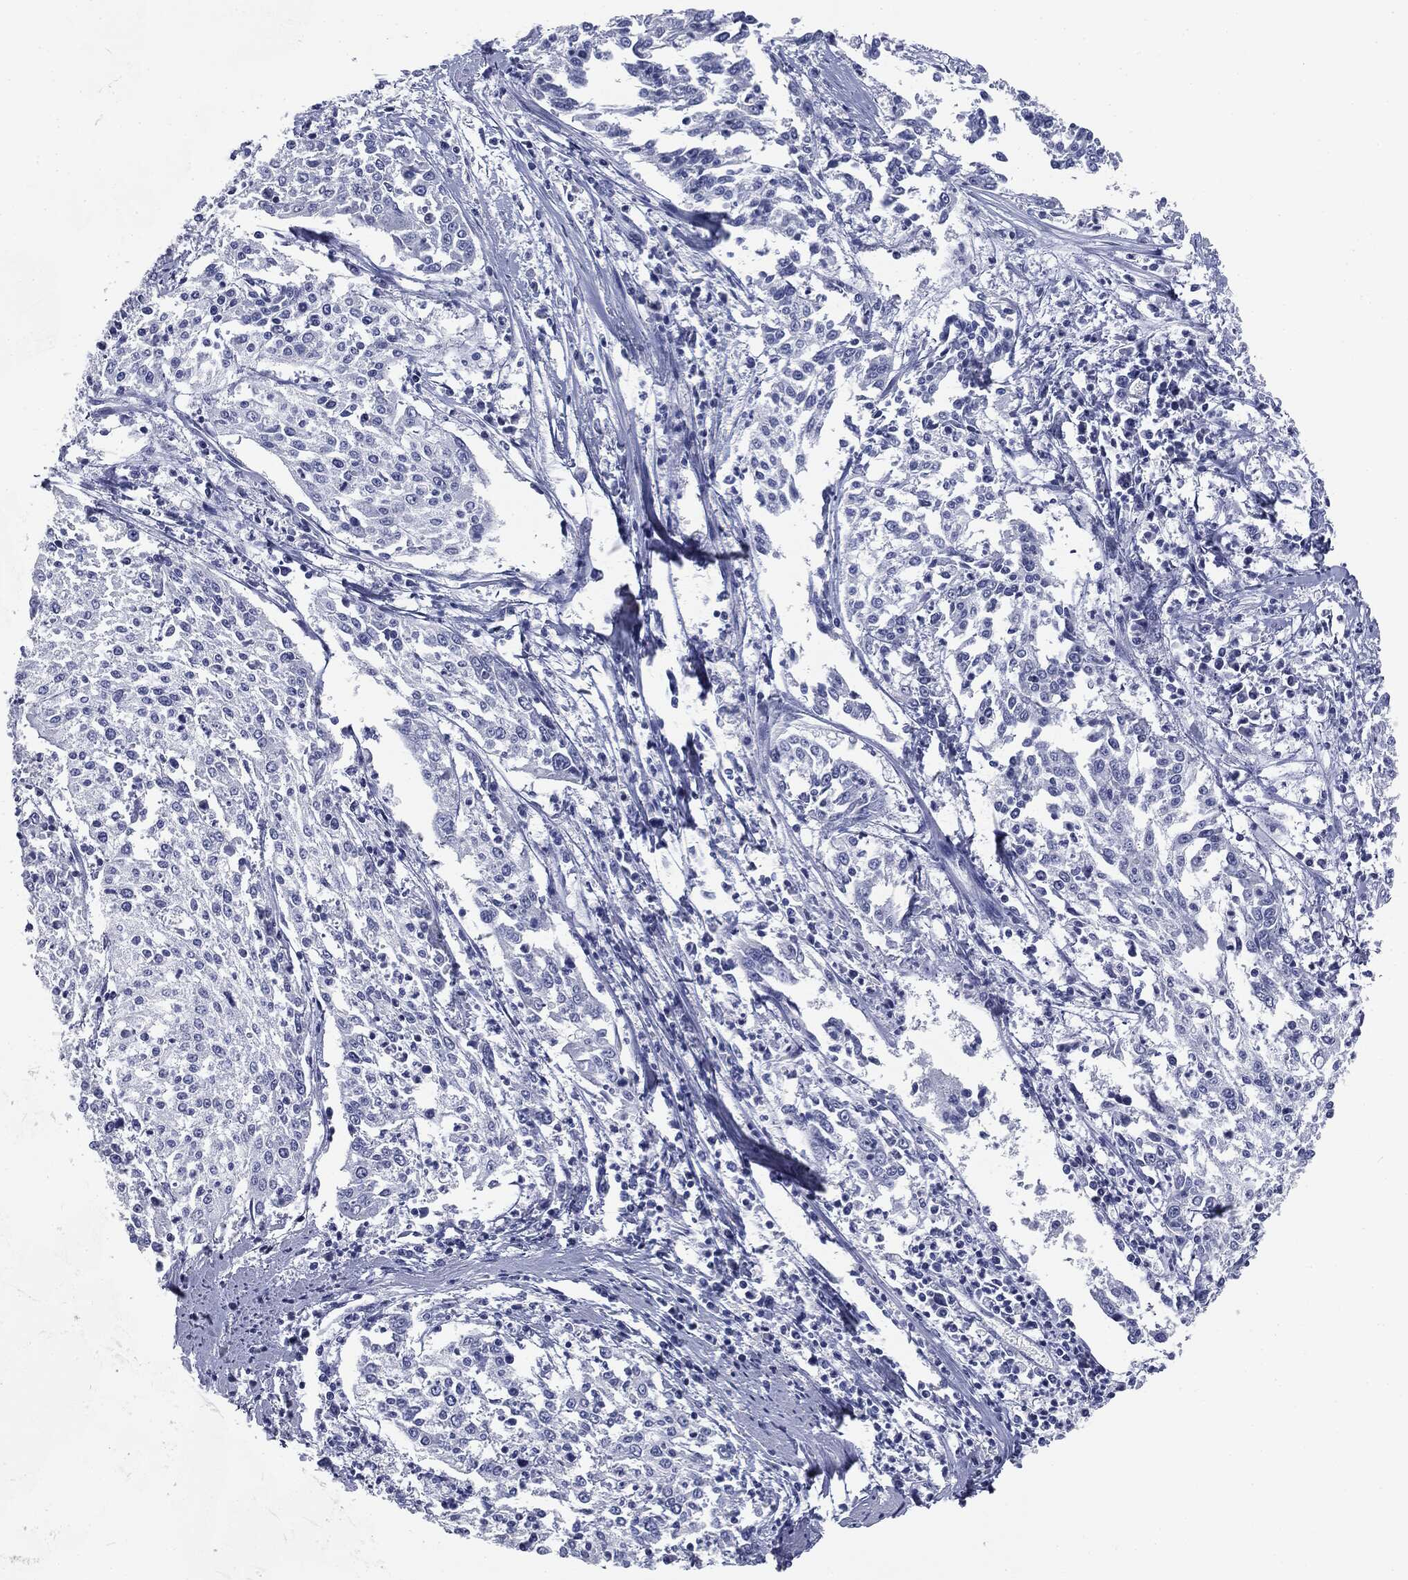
{"staining": {"intensity": "negative", "quantity": "none", "location": "none"}, "tissue": "cervical cancer", "cell_type": "Tumor cells", "image_type": "cancer", "snomed": [{"axis": "morphology", "description": "Squamous cell carcinoma, NOS"}, {"axis": "topography", "description": "Cervix"}], "caption": "Immunohistochemical staining of cervical cancer (squamous cell carcinoma) shows no significant staining in tumor cells.", "gene": "ATP2A1", "patient": {"sex": "female", "age": 41}}